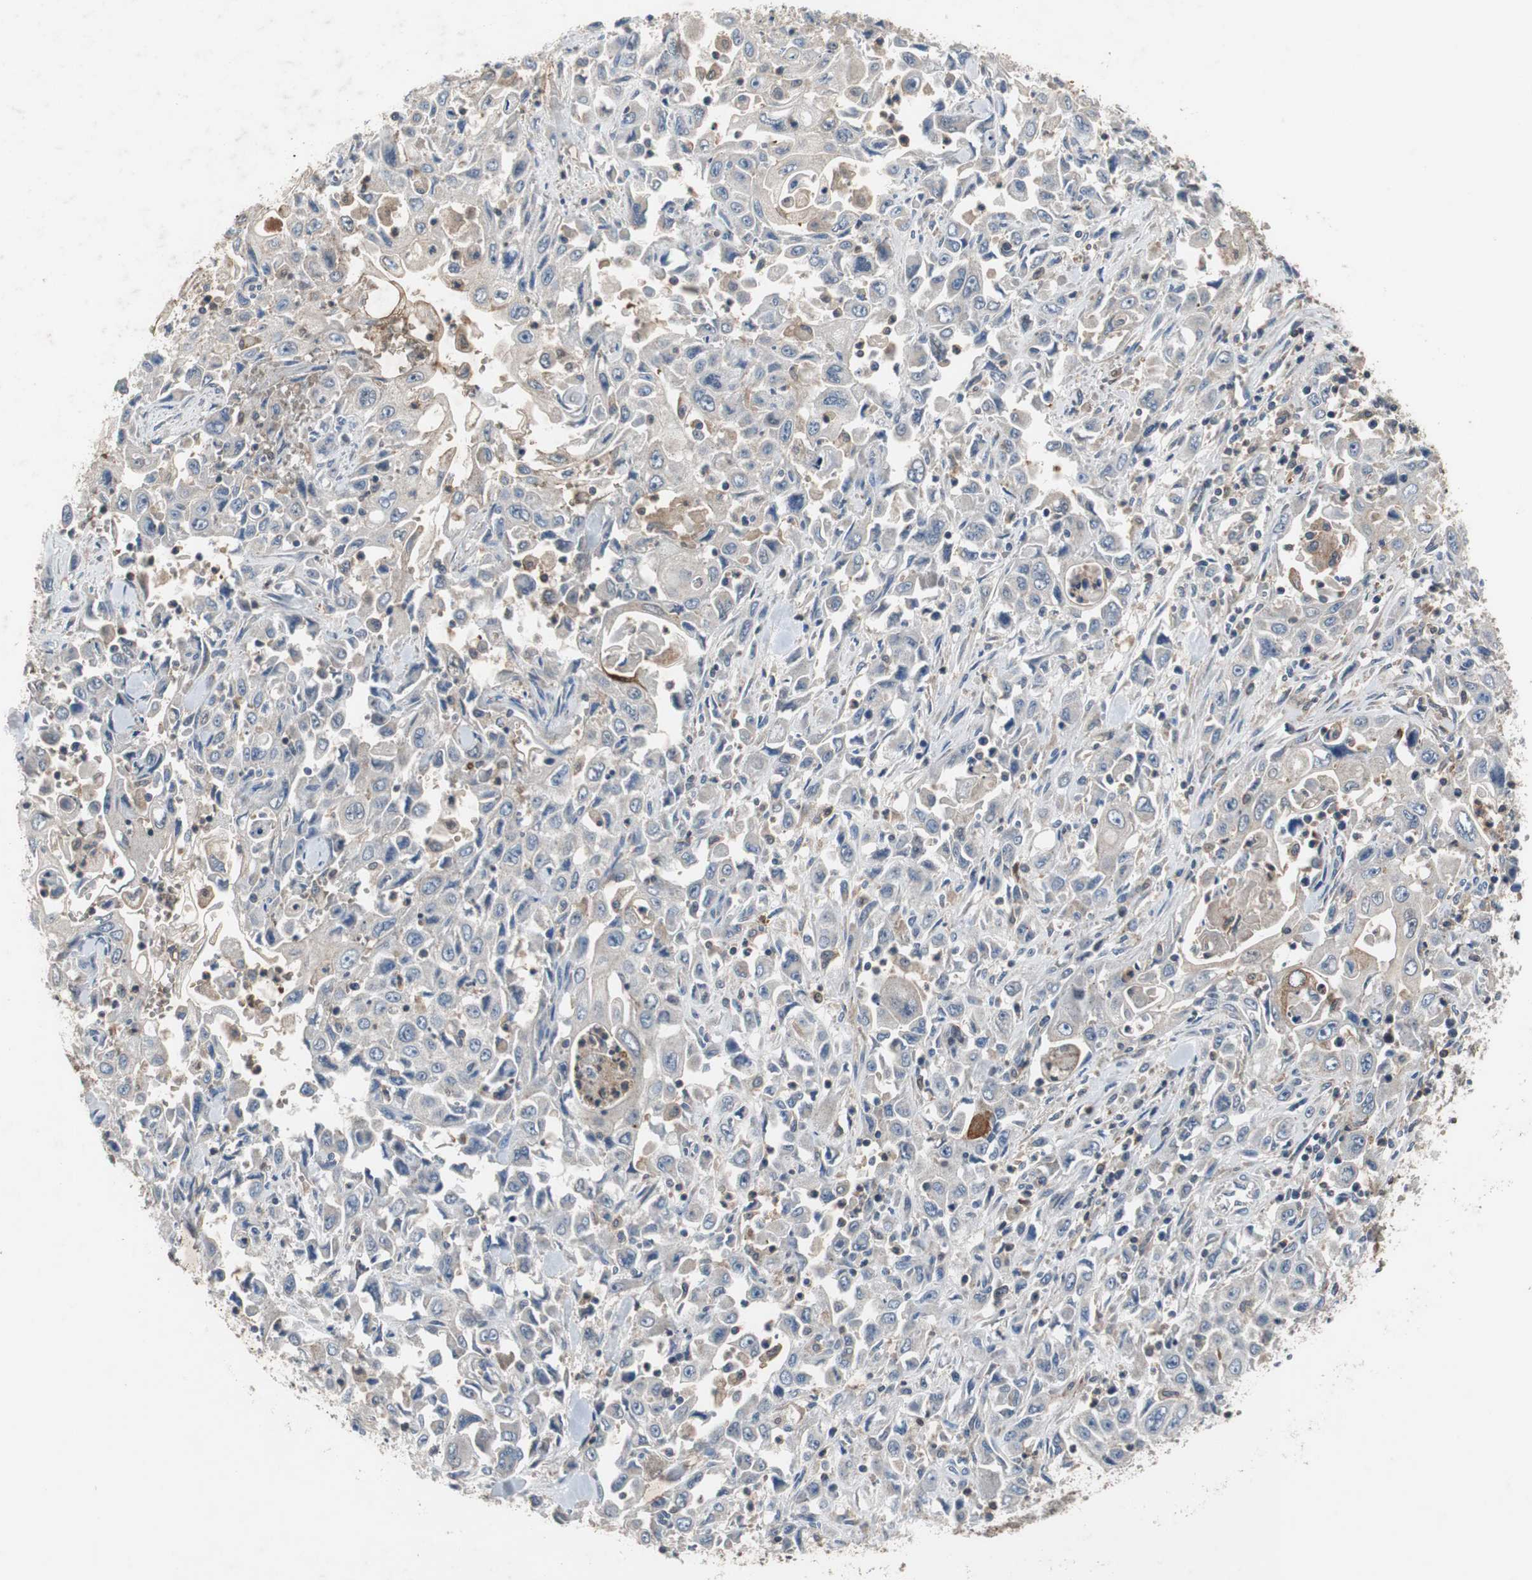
{"staining": {"intensity": "weak", "quantity": "<25%", "location": "cytoplasmic/membranous"}, "tissue": "pancreatic cancer", "cell_type": "Tumor cells", "image_type": "cancer", "snomed": [{"axis": "morphology", "description": "Adenocarcinoma, NOS"}, {"axis": "topography", "description": "Pancreas"}], "caption": "DAB immunohistochemical staining of adenocarcinoma (pancreatic) displays no significant expression in tumor cells. (Stains: DAB immunohistochemistry (IHC) with hematoxylin counter stain, Microscopy: brightfield microscopy at high magnification).", "gene": "CALB2", "patient": {"sex": "male", "age": 70}}